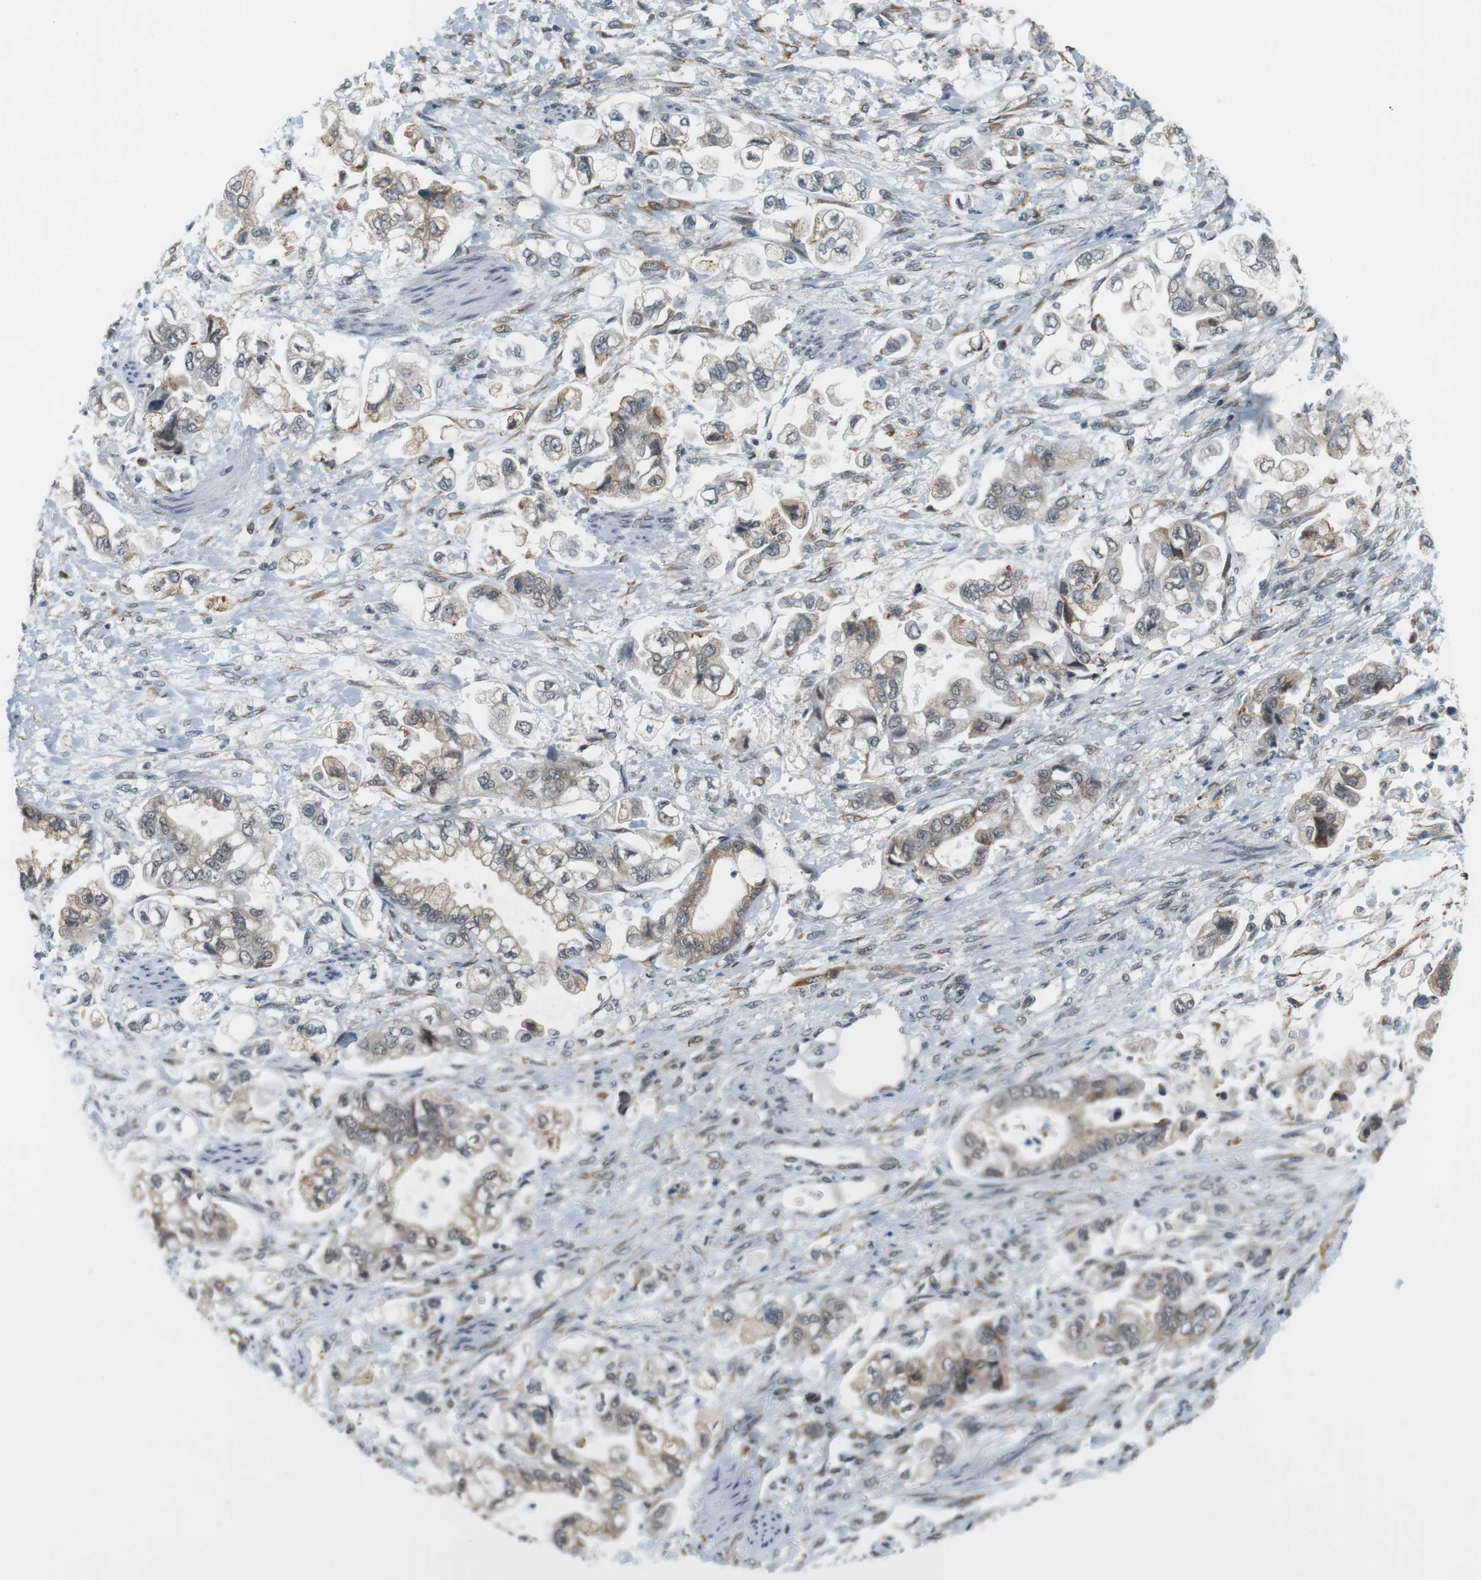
{"staining": {"intensity": "weak", "quantity": "25%-75%", "location": "nuclear"}, "tissue": "stomach cancer", "cell_type": "Tumor cells", "image_type": "cancer", "snomed": [{"axis": "morphology", "description": "Normal tissue, NOS"}, {"axis": "morphology", "description": "Adenocarcinoma, NOS"}, {"axis": "topography", "description": "Stomach"}], "caption": "This is a photomicrograph of IHC staining of adenocarcinoma (stomach), which shows weak expression in the nuclear of tumor cells.", "gene": "RNF38", "patient": {"sex": "male", "age": 62}}